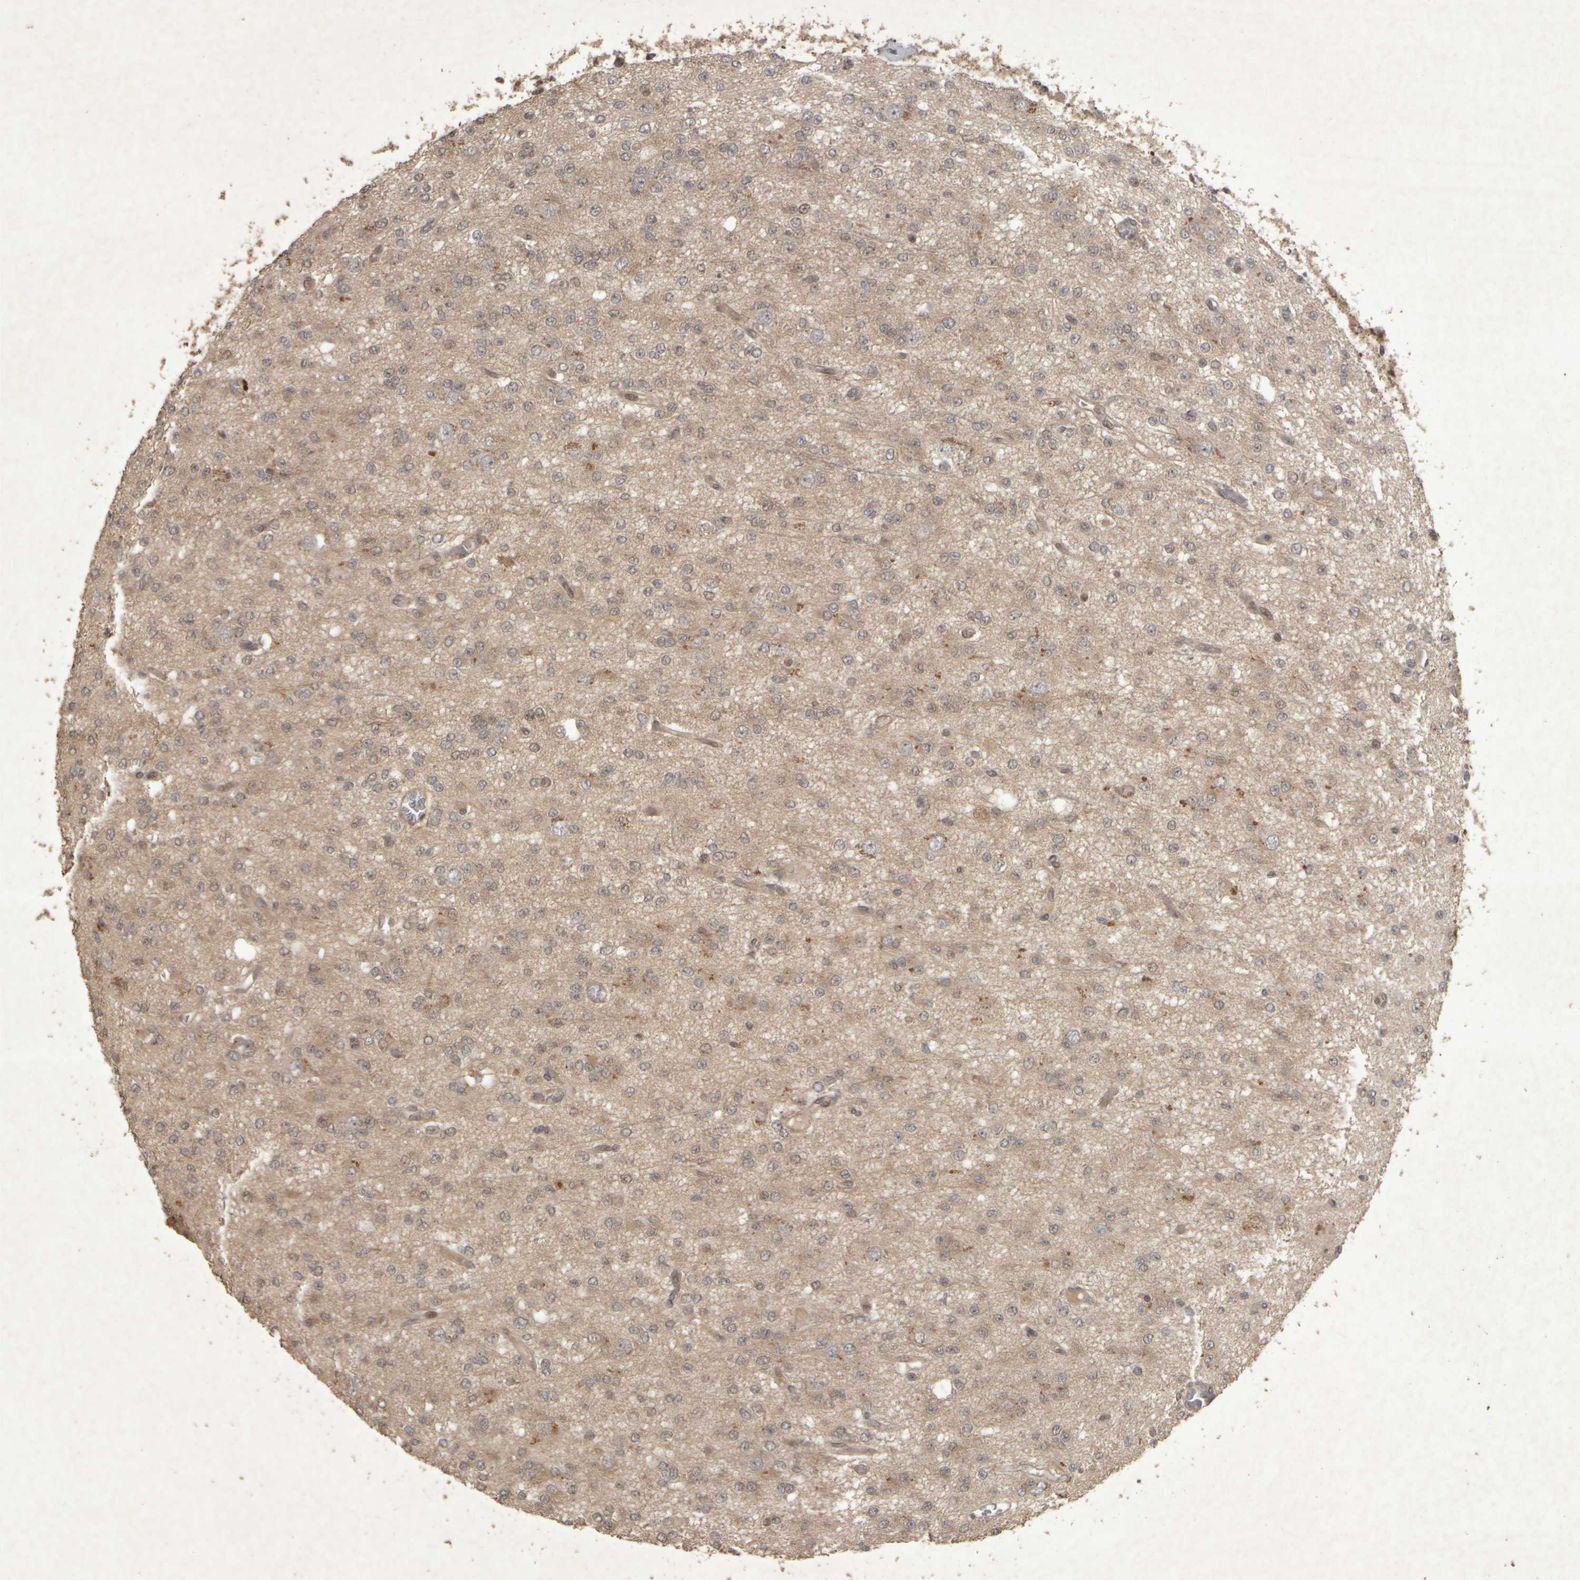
{"staining": {"intensity": "negative", "quantity": "none", "location": "none"}, "tissue": "glioma", "cell_type": "Tumor cells", "image_type": "cancer", "snomed": [{"axis": "morphology", "description": "Glioma, malignant, Low grade"}, {"axis": "topography", "description": "Brain"}], "caption": "Immunohistochemistry (IHC) image of neoplastic tissue: human glioma stained with DAB (3,3'-diaminobenzidine) displays no significant protein staining in tumor cells.", "gene": "ACO1", "patient": {"sex": "male", "age": 38}}